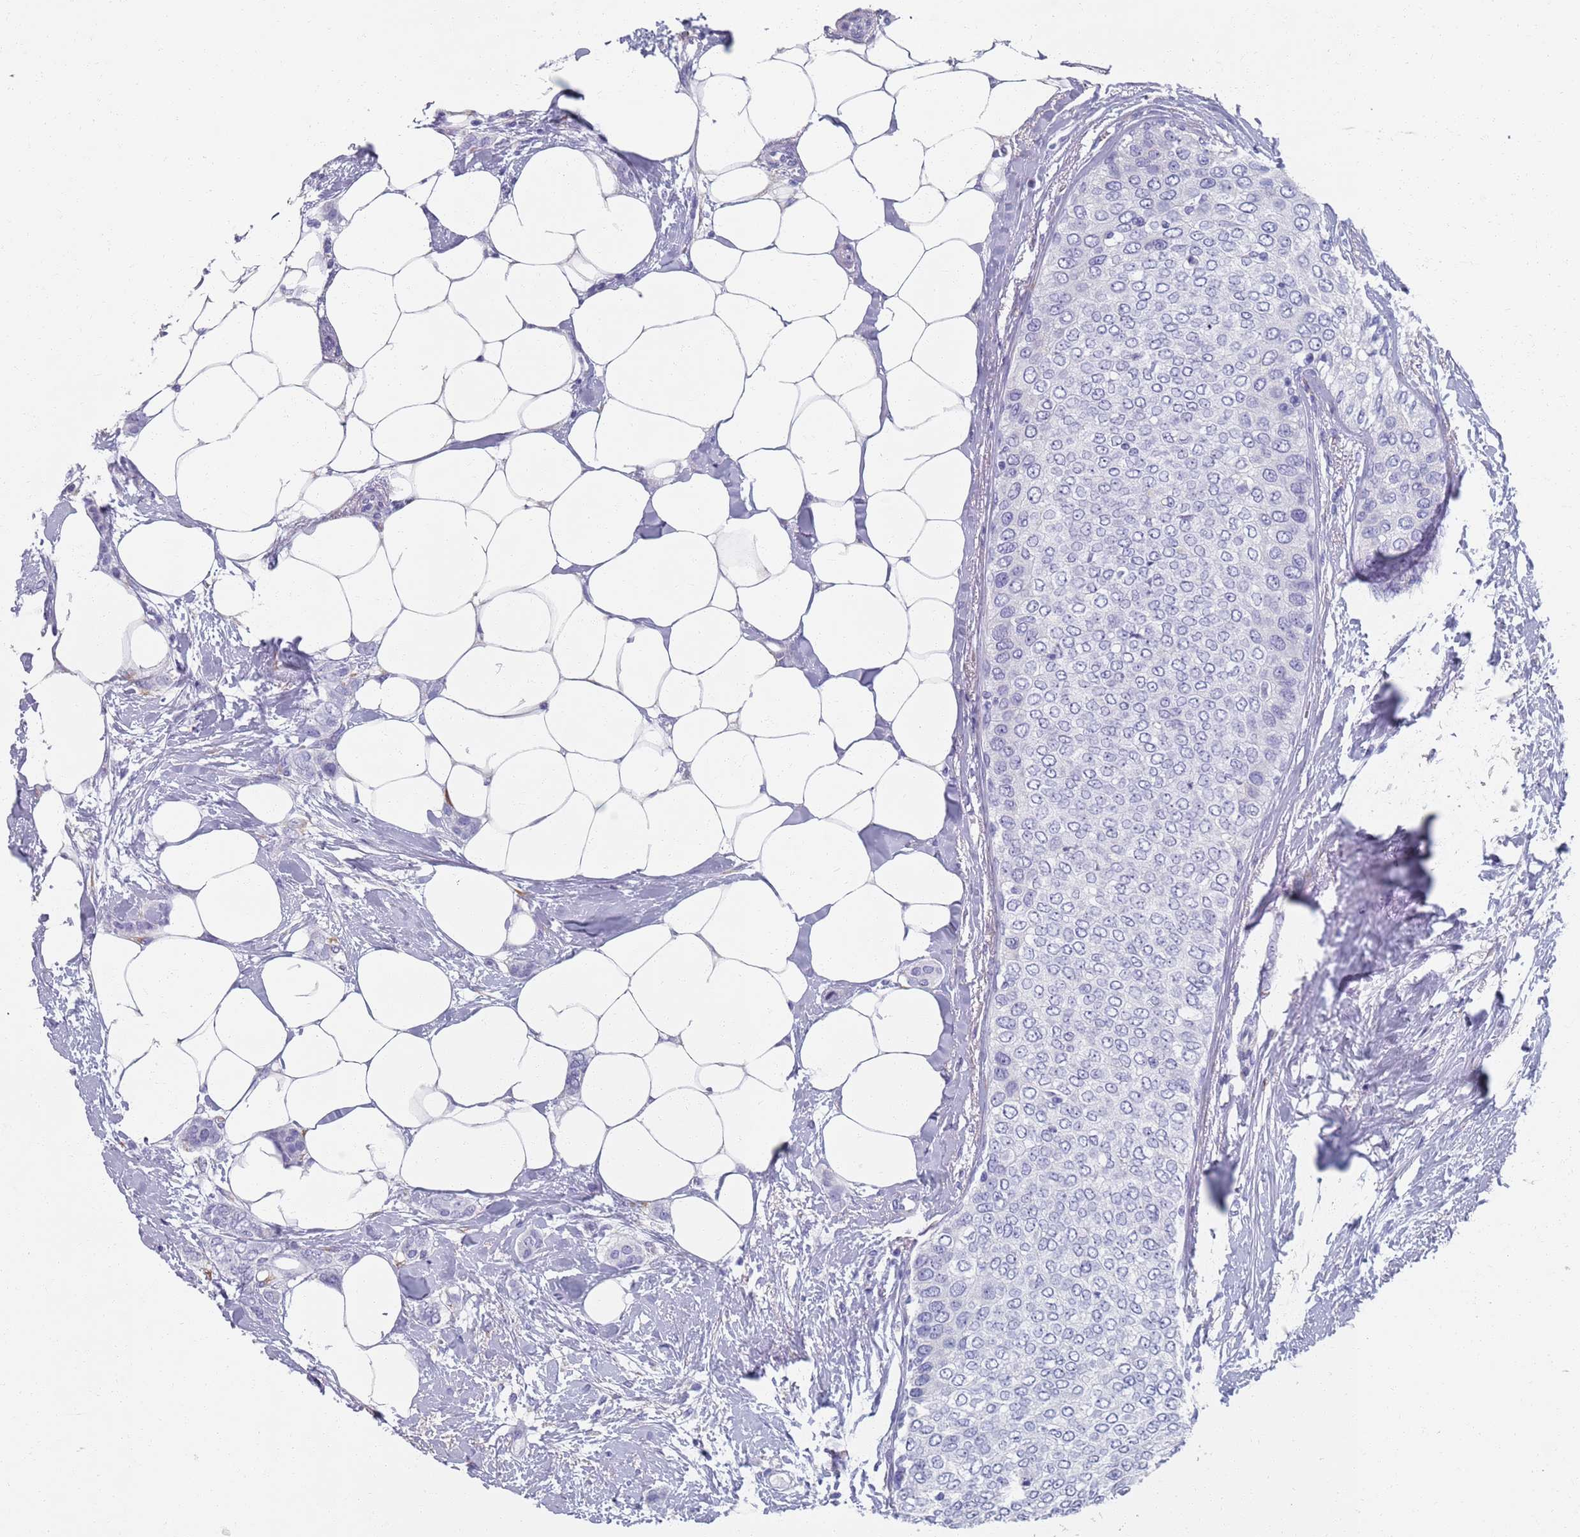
{"staining": {"intensity": "negative", "quantity": "none", "location": "none"}, "tissue": "breast cancer", "cell_type": "Tumor cells", "image_type": "cancer", "snomed": [{"axis": "morphology", "description": "Duct carcinoma"}, {"axis": "topography", "description": "Breast"}], "caption": "DAB immunohistochemical staining of invasive ductal carcinoma (breast) shows no significant expression in tumor cells.", "gene": "PLOD1", "patient": {"sex": "female", "age": 72}}